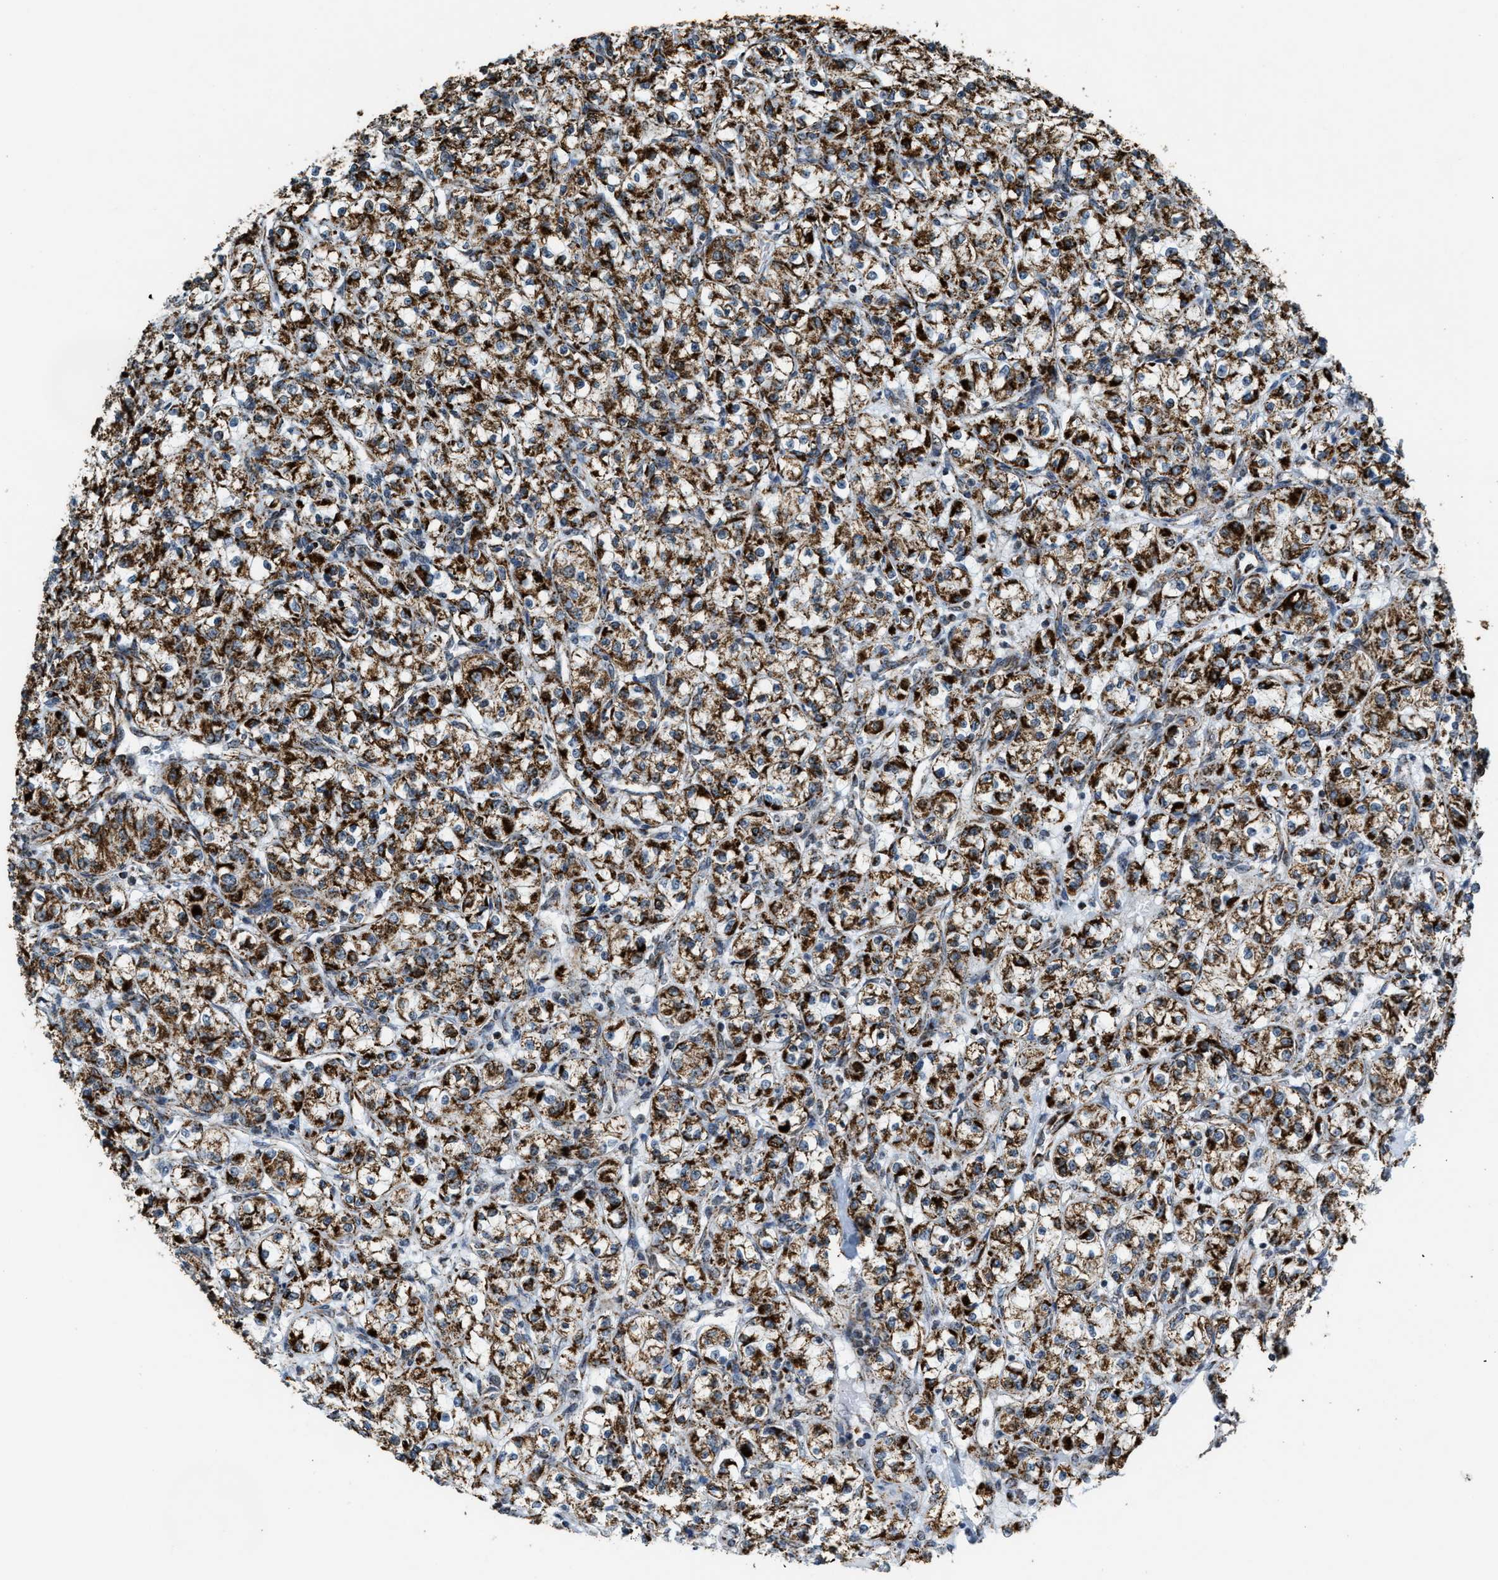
{"staining": {"intensity": "strong", "quantity": ">75%", "location": "cytoplasmic/membranous"}, "tissue": "renal cancer", "cell_type": "Tumor cells", "image_type": "cancer", "snomed": [{"axis": "morphology", "description": "Adenocarcinoma, NOS"}, {"axis": "topography", "description": "Kidney"}], "caption": "Protein staining exhibits strong cytoplasmic/membranous staining in about >75% of tumor cells in renal cancer (adenocarcinoma).", "gene": "HIBADH", "patient": {"sex": "male", "age": 77}}